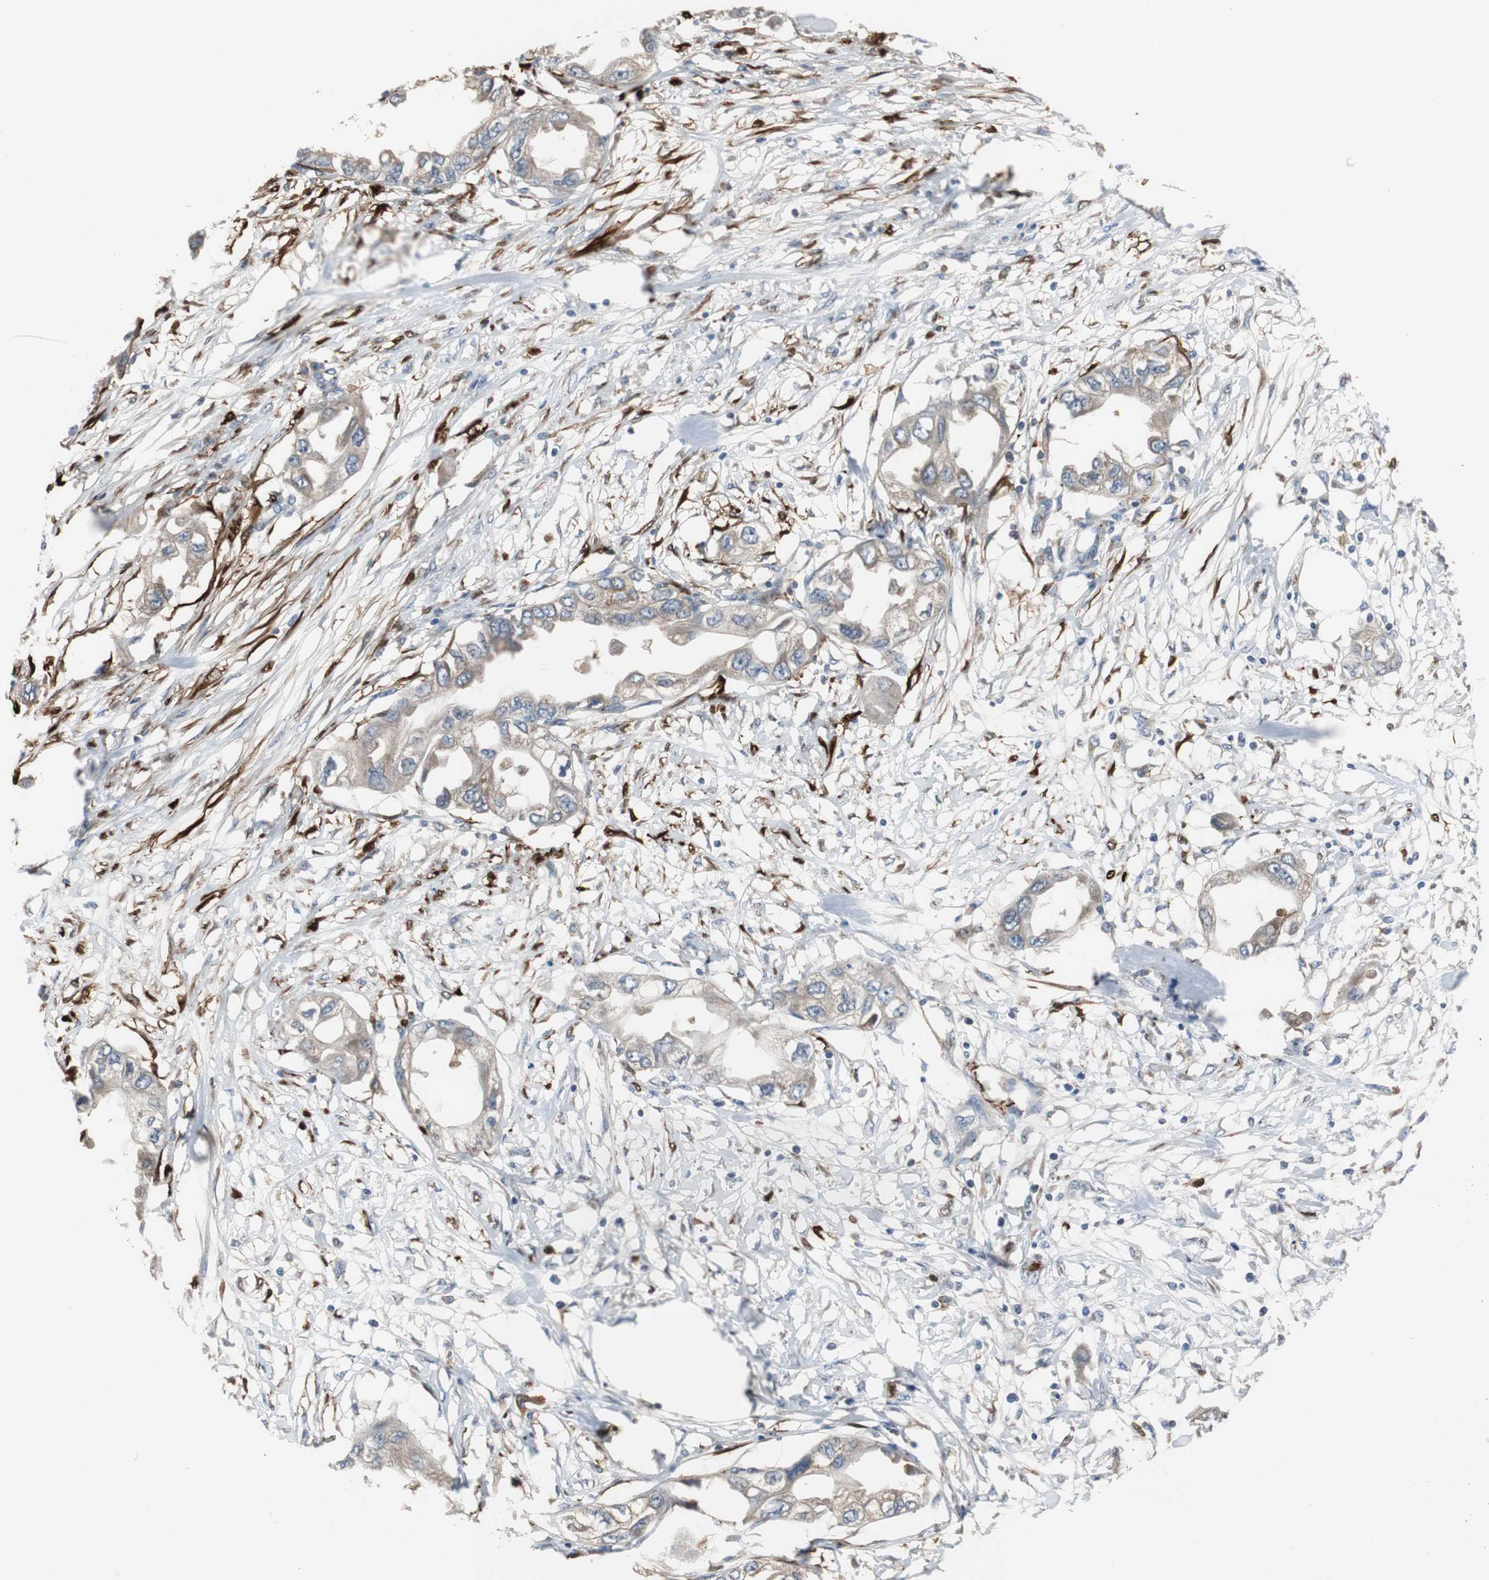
{"staining": {"intensity": "moderate", "quantity": ">75%", "location": "cytoplasmic/membranous"}, "tissue": "endometrial cancer", "cell_type": "Tumor cells", "image_type": "cancer", "snomed": [{"axis": "morphology", "description": "Adenocarcinoma, NOS"}, {"axis": "topography", "description": "Endometrium"}], "caption": "A brown stain highlights moderate cytoplasmic/membranous positivity of a protein in endometrial cancer tumor cells.", "gene": "CALB2", "patient": {"sex": "female", "age": 67}}